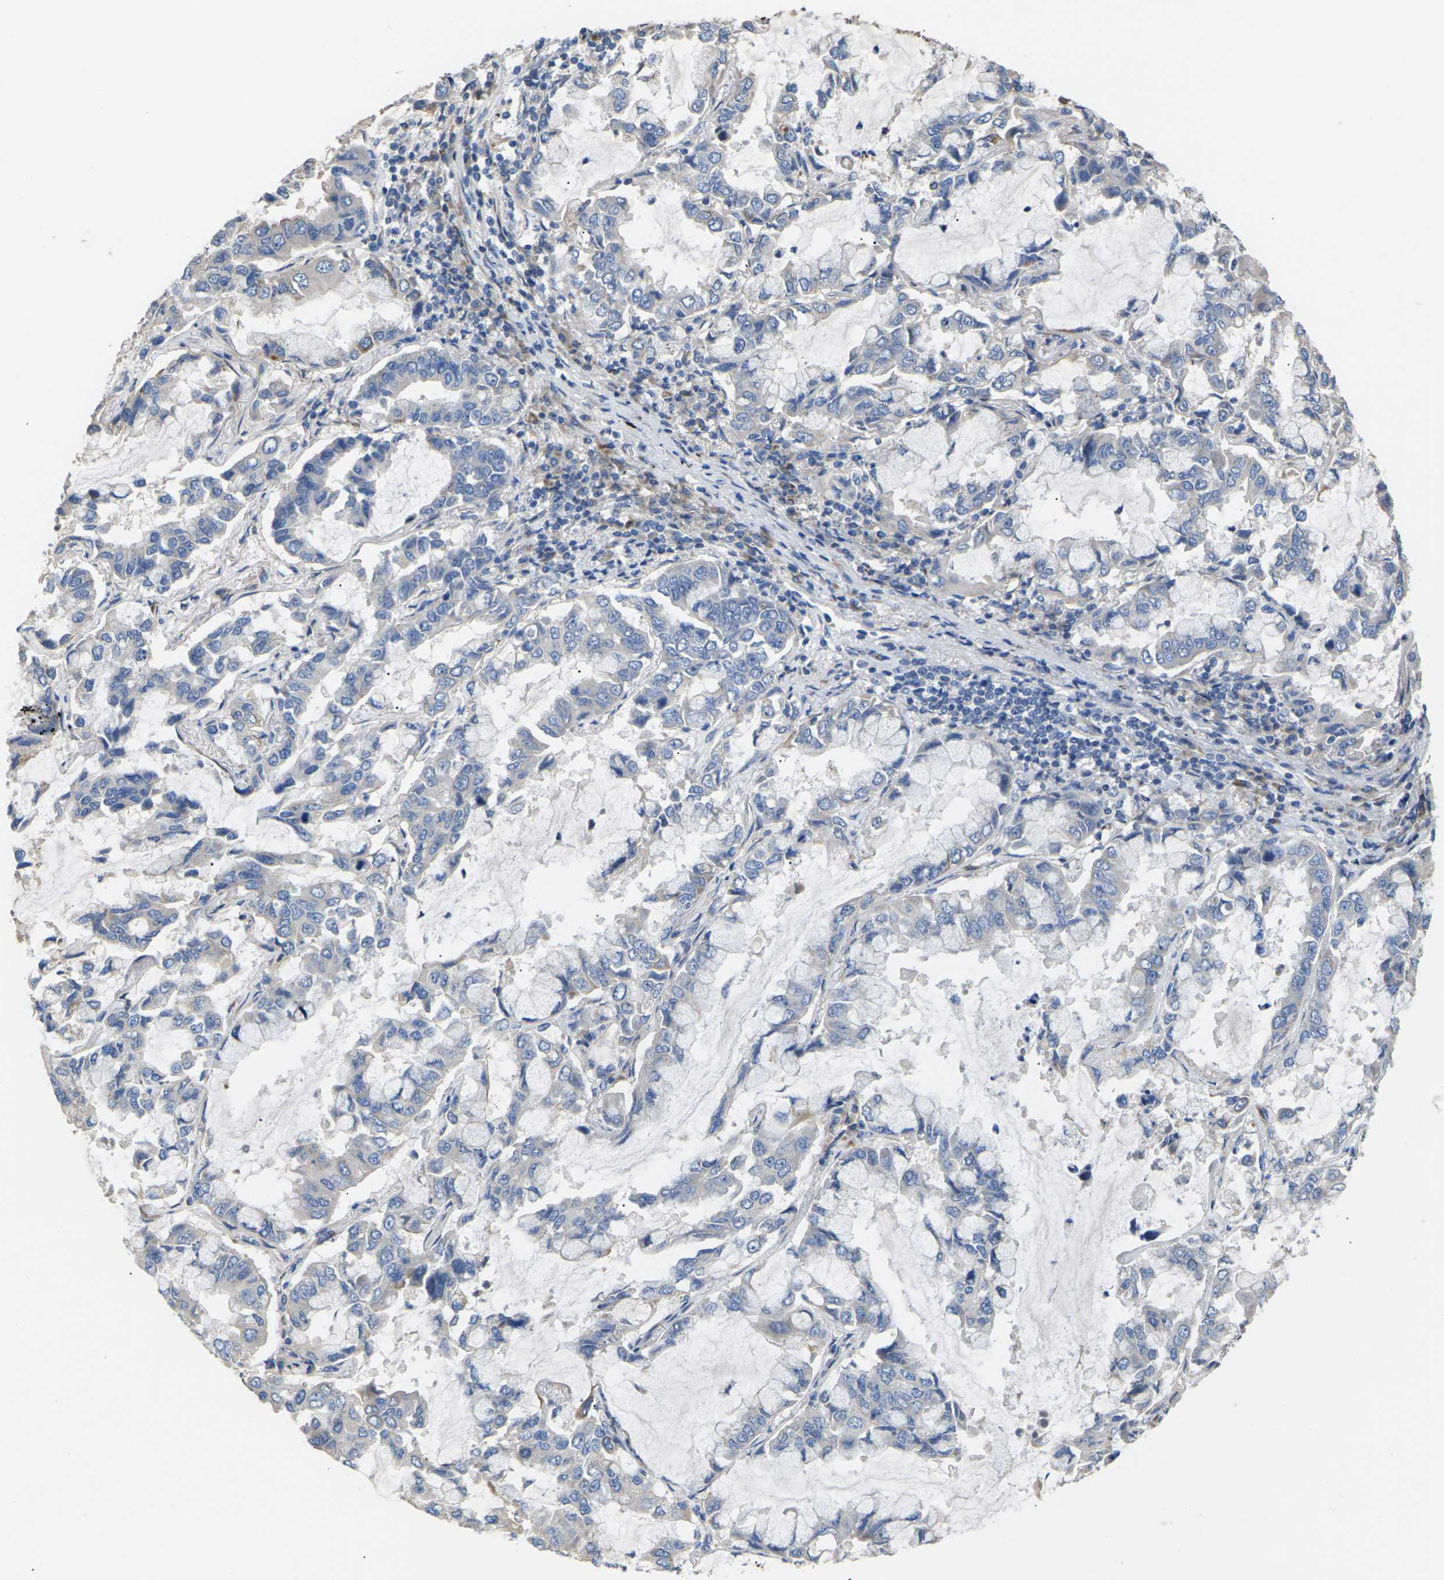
{"staining": {"intensity": "negative", "quantity": "none", "location": "none"}, "tissue": "lung cancer", "cell_type": "Tumor cells", "image_type": "cancer", "snomed": [{"axis": "morphology", "description": "Adenocarcinoma, NOS"}, {"axis": "topography", "description": "Lung"}], "caption": "IHC image of human lung cancer stained for a protein (brown), which exhibits no staining in tumor cells. (Stains: DAB IHC with hematoxylin counter stain, Microscopy: brightfield microscopy at high magnification).", "gene": "KLHDC8B", "patient": {"sex": "male", "age": 64}}